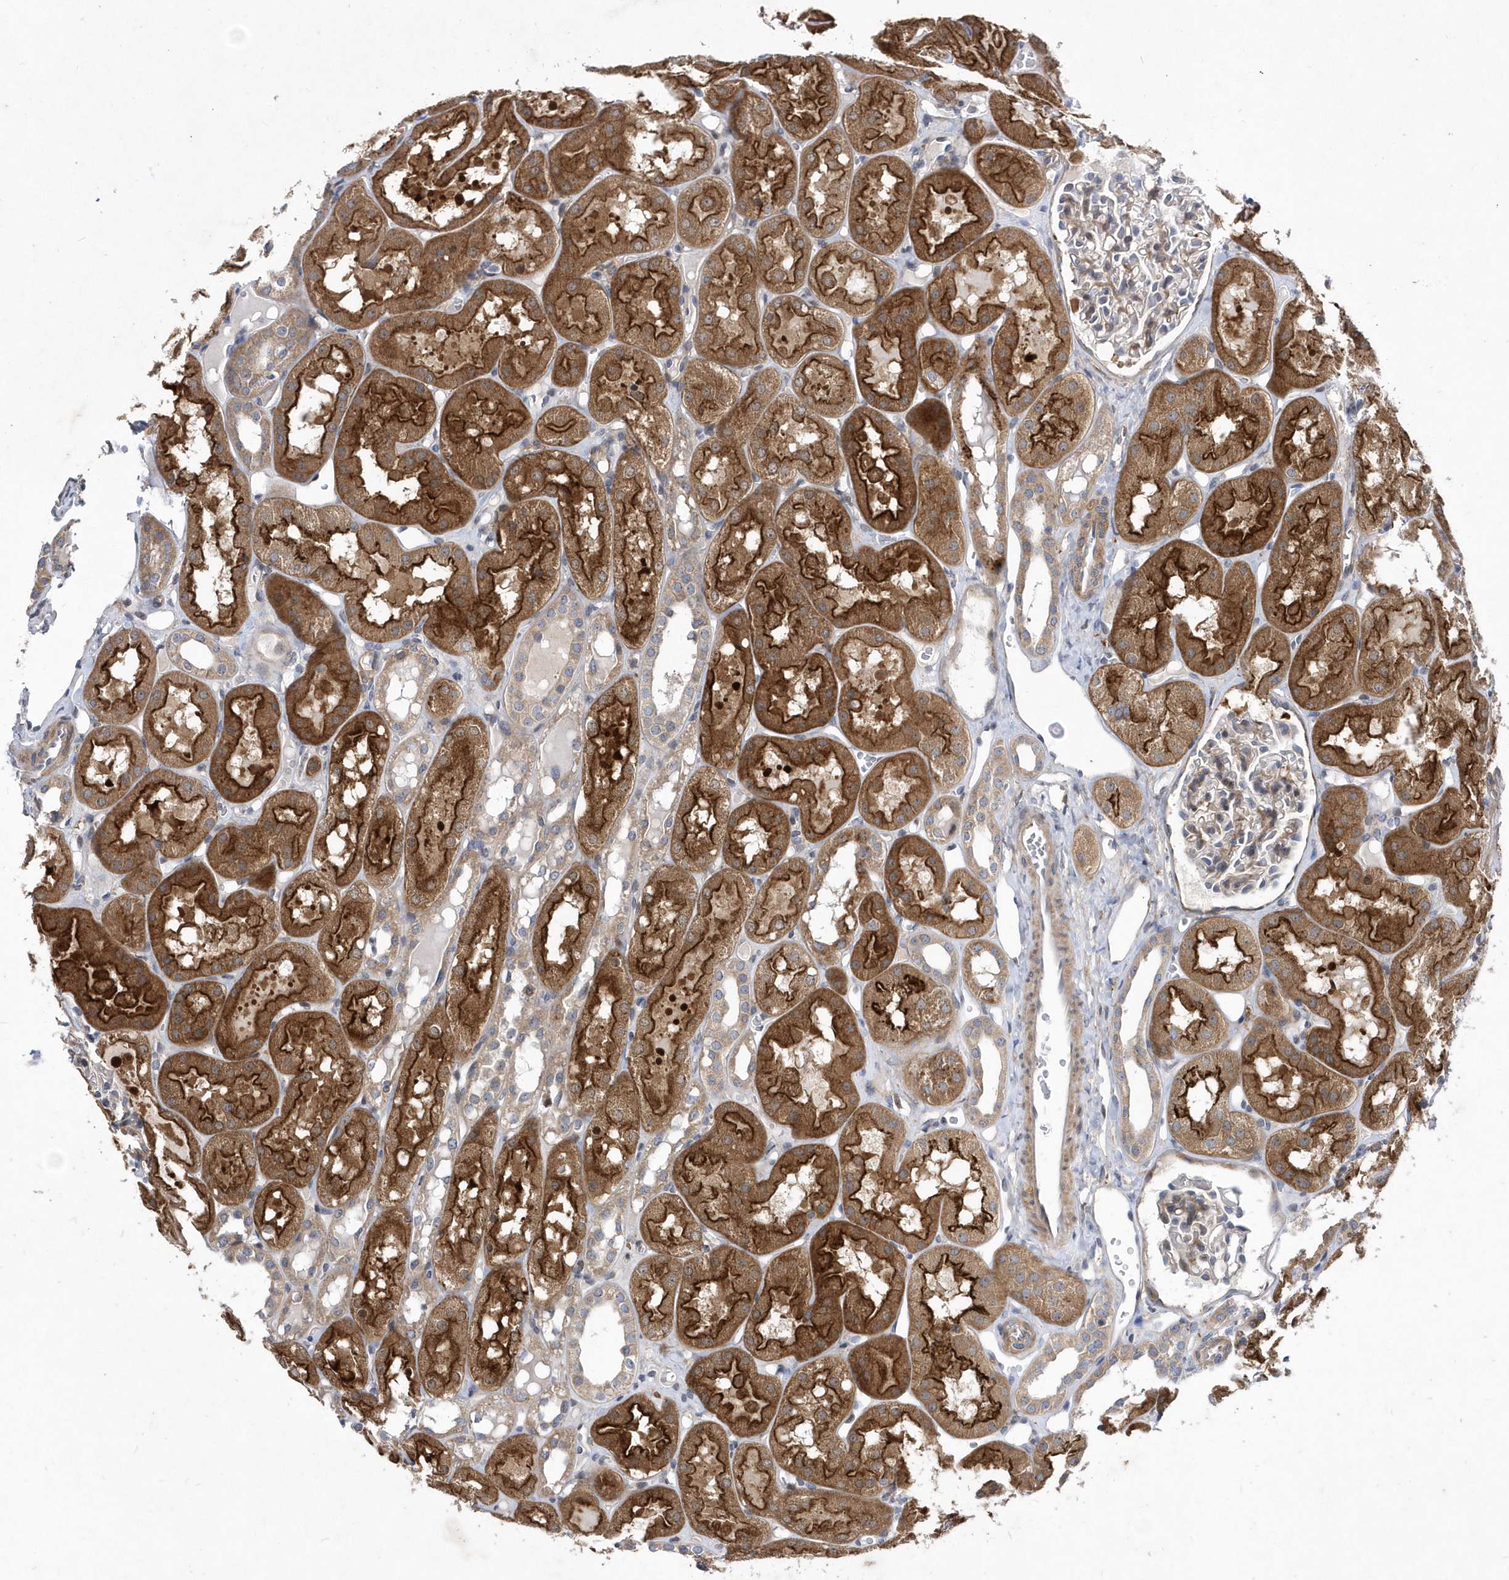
{"staining": {"intensity": "moderate", "quantity": "<25%", "location": "cytoplasmic/membranous"}, "tissue": "kidney", "cell_type": "Cells in glomeruli", "image_type": "normal", "snomed": [{"axis": "morphology", "description": "Normal tissue, NOS"}, {"axis": "topography", "description": "Kidney"}, {"axis": "topography", "description": "Urinary bladder"}], "caption": "Immunohistochemistry (IHC) of unremarkable kidney displays low levels of moderate cytoplasmic/membranous positivity in about <25% of cells in glomeruli. Ihc stains the protein of interest in brown and the nuclei are stained blue.", "gene": "LONRF2", "patient": {"sex": "male", "age": 16}}